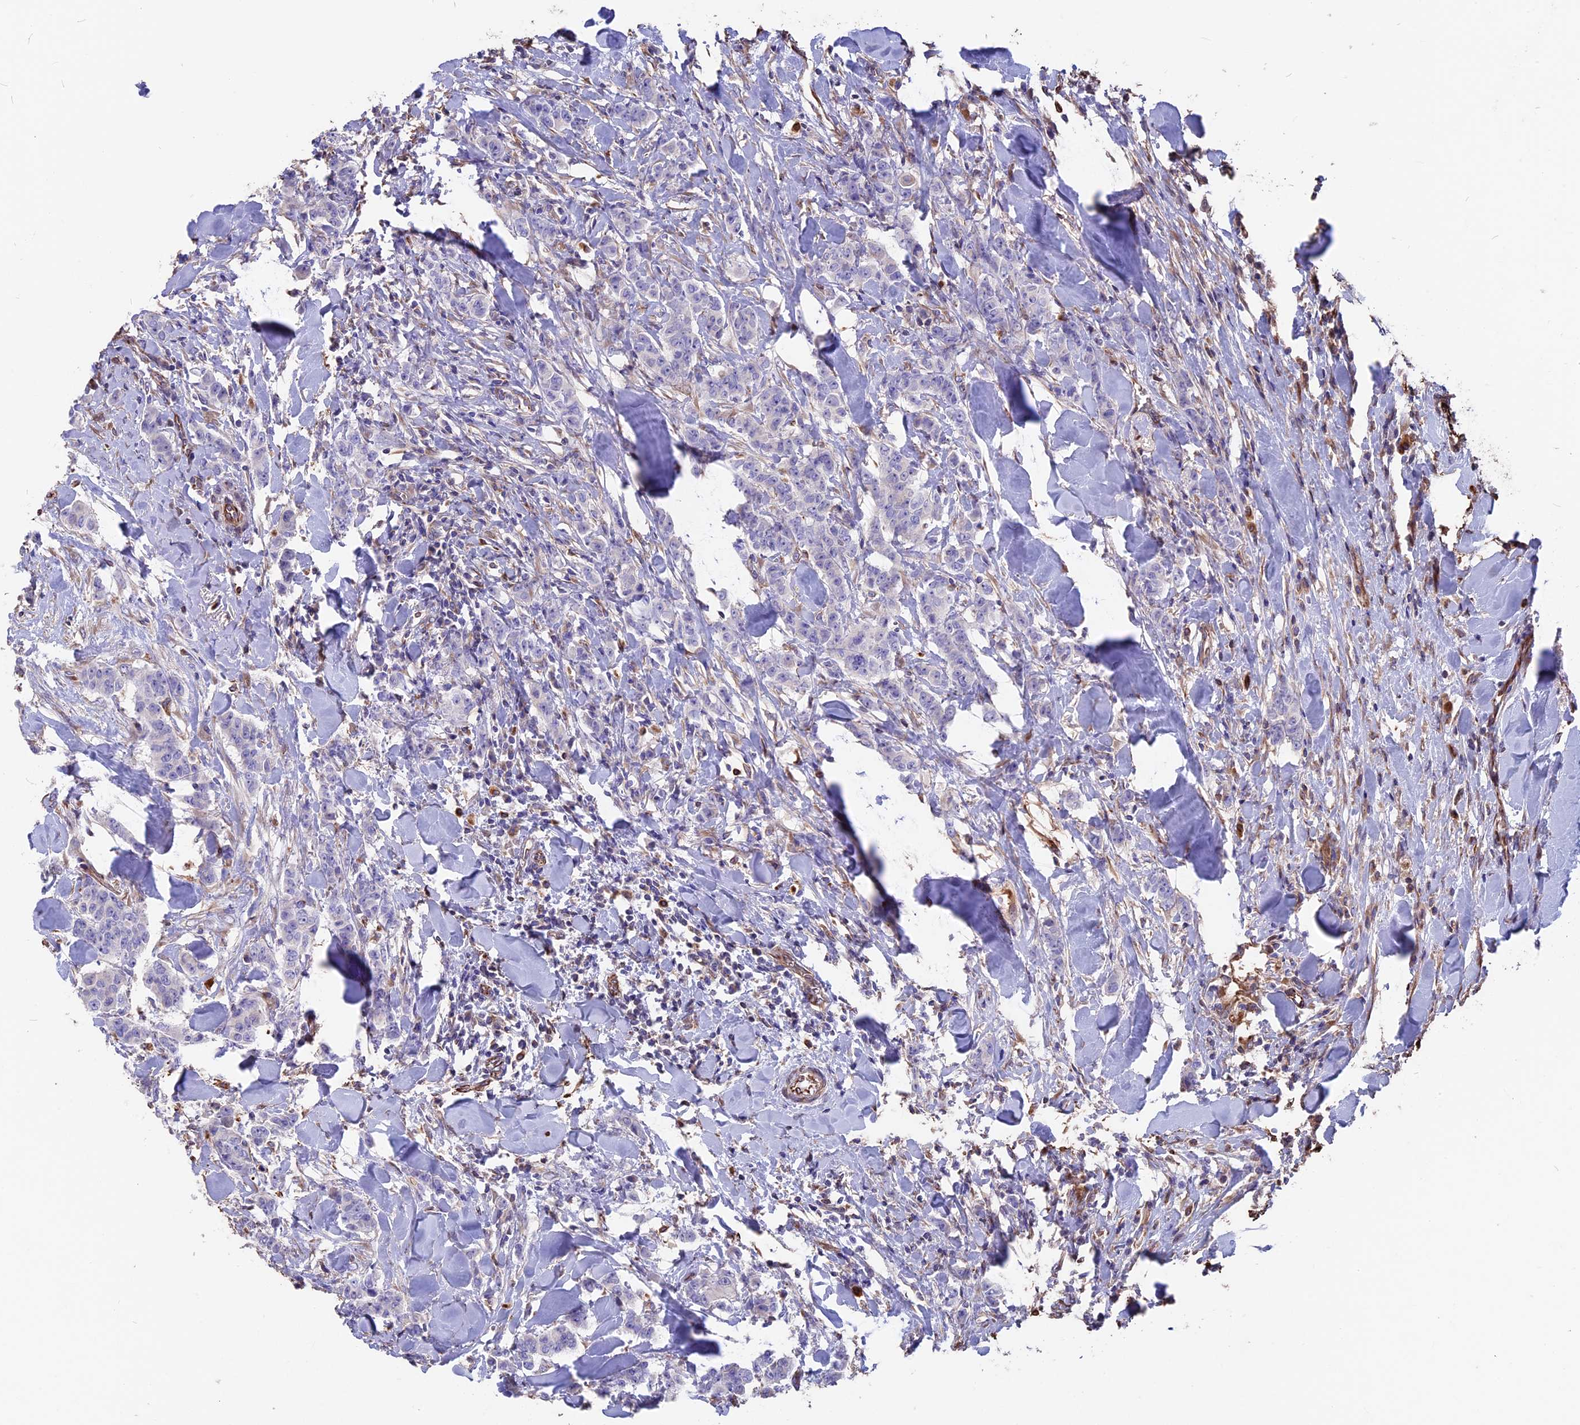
{"staining": {"intensity": "negative", "quantity": "none", "location": "none"}, "tissue": "breast cancer", "cell_type": "Tumor cells", "image_type": "cancer", "snomed": [{"axis": "morphology", "description": "Duct carcinoma"}, {"axis": "topography", "description": "Breast"}], "caption": "This photomicrograph is of breast cancer (invasive ductal carcinoma) stained with IHC to label a protein in brown with the nuclei are counter-stained blue. There is no expression in tumor cells.", "gene": "SEH1L", "patient": {"sex": "female", "age": 40}}